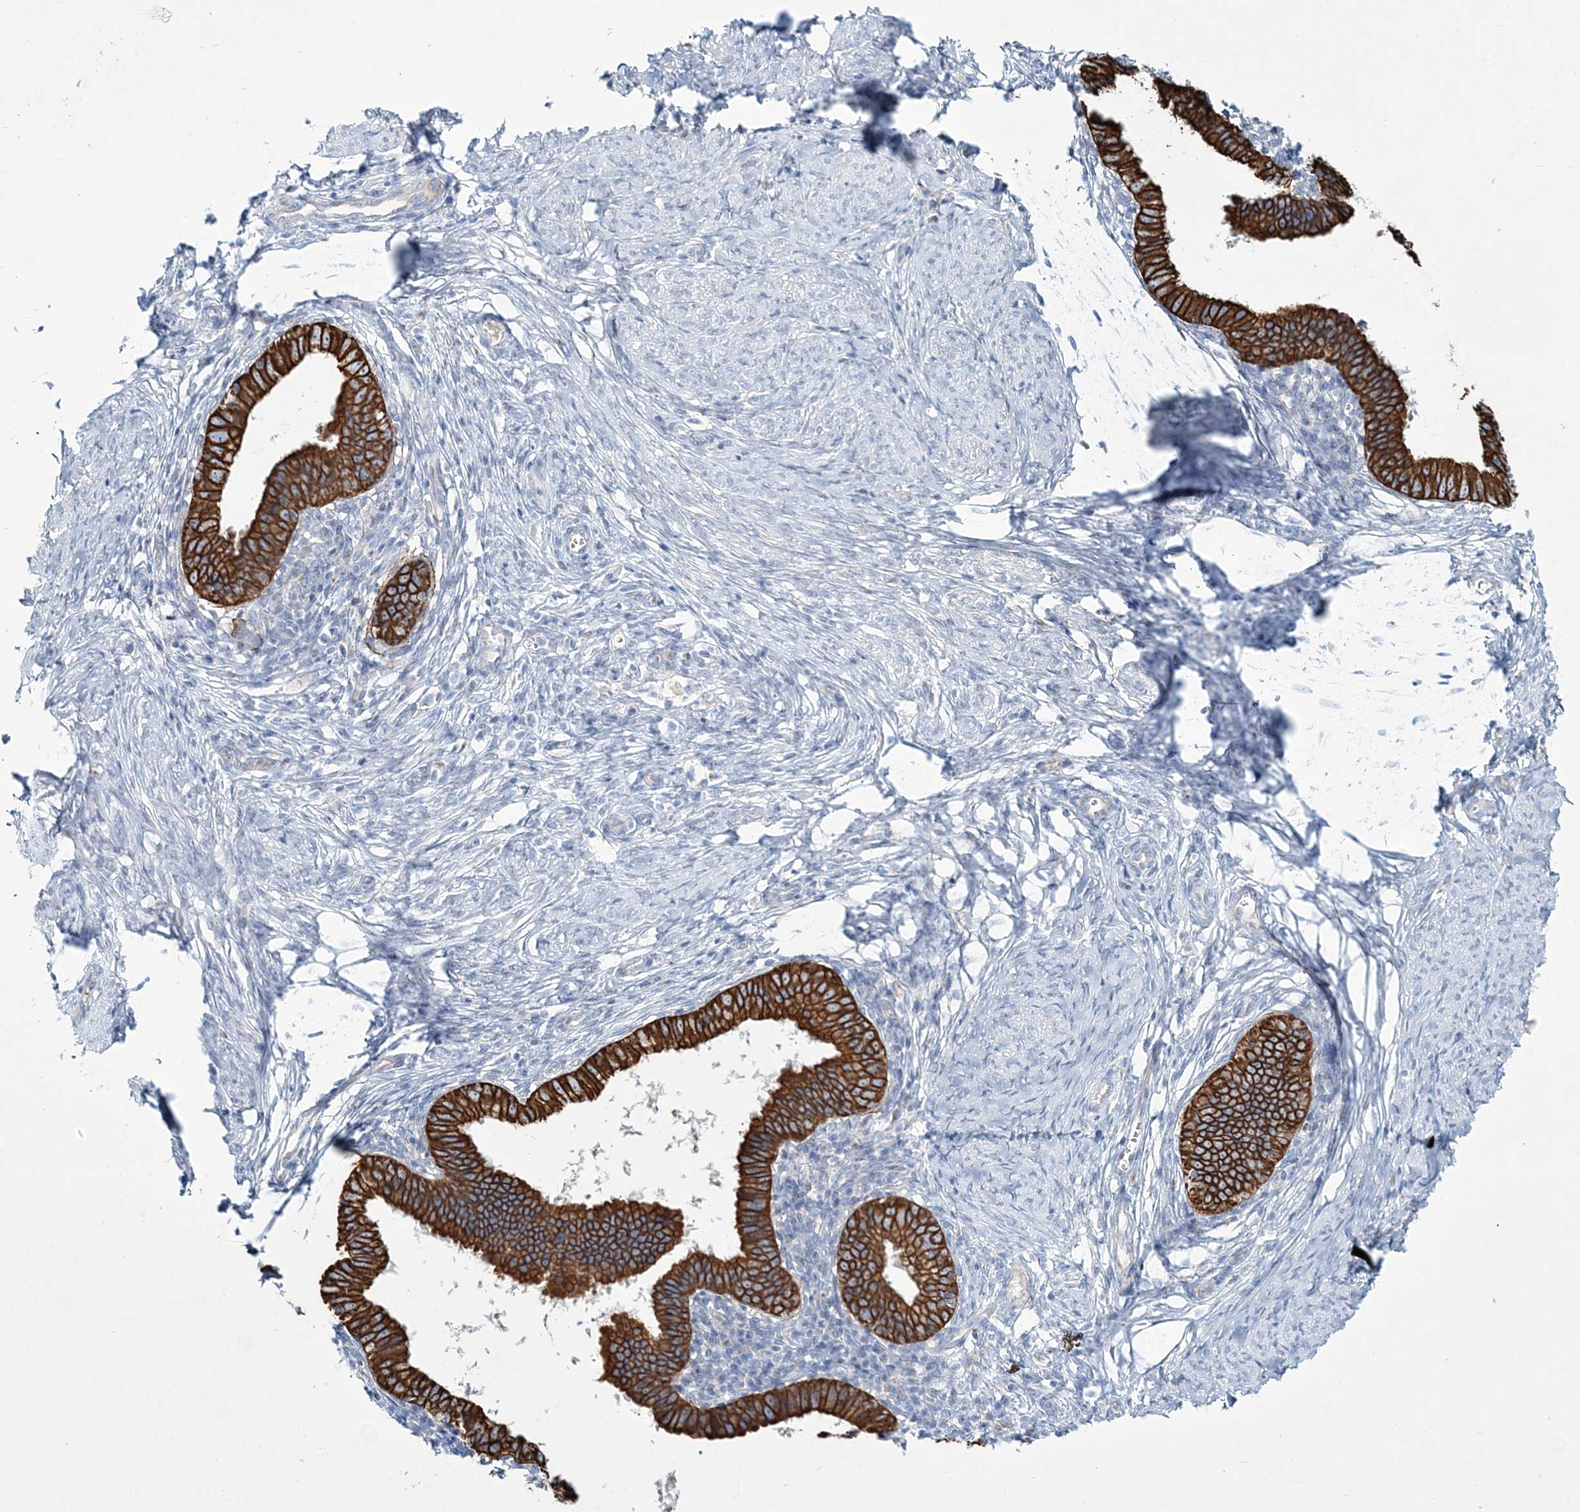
{"staining": {"intensity": "strong", "quantity": "25%-75%", "location": "cytoplasmic/membranous"}, "tissue": "cervical cancer", "cell_type": "Tumor cells", "image_type": "cancer", "snomed": [{"axis": "morphology", "description": "Adenocarcinoma, NOS"}, {"axis": "topography", "description": "Cervix"}], "caption": "DAB (3,3'-diaminobenzidine) immunohistochemical staining of cervical cancer (adenocarcinoma) shows strong cytoplasmic/membranous protein staining in approximately 25%-75% of tumor cells.", "gene": "ADGRL1", "patient": {"sex": "female", "age": 36}}